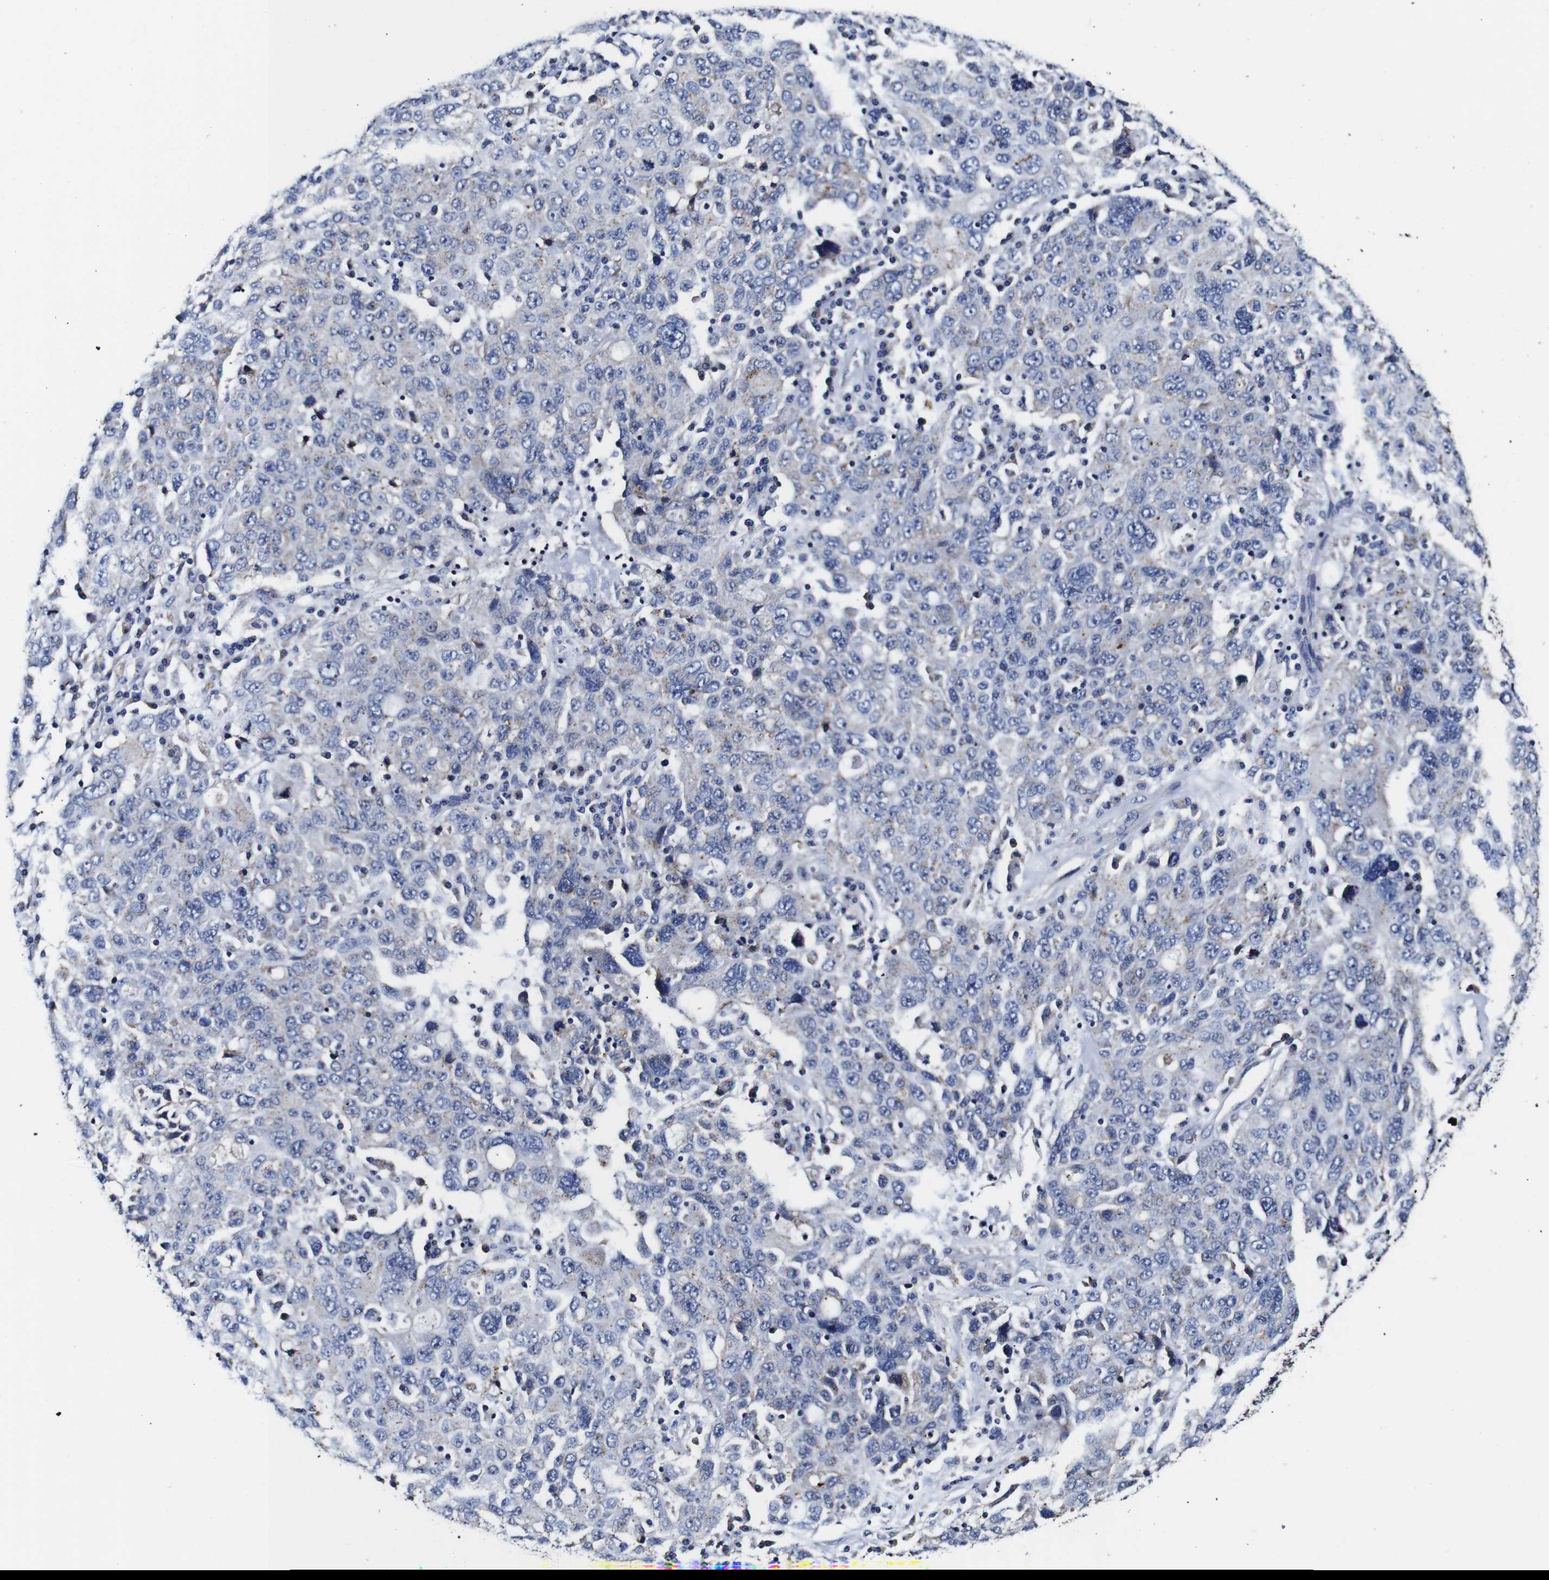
{"staining": {"intensity": "weak", "quantity": "<25%", "location": "cytoplasmic/membranous"}, "tissue": "ovarian cancer", "cell_type": "Tumor cells", "image_type": "cancer", "snomed": [{"axis": "morphology", "description": "Carcinoma, endometroid"}, {"axis": "topography", "description": "Ovary"}], "caption": "Protein analysis of ovarian endometroid carcinoma reveals no significant positivity in tumor cells. Brightfield microscopy of immunohistochemistry stained with DAB (3,3'-diaminobenzidine) (brown) and hematoxylin (blue), captured at high magnification.", "gene": "PDCD6IP", "patient": {"sex": "female", "age": 62}}